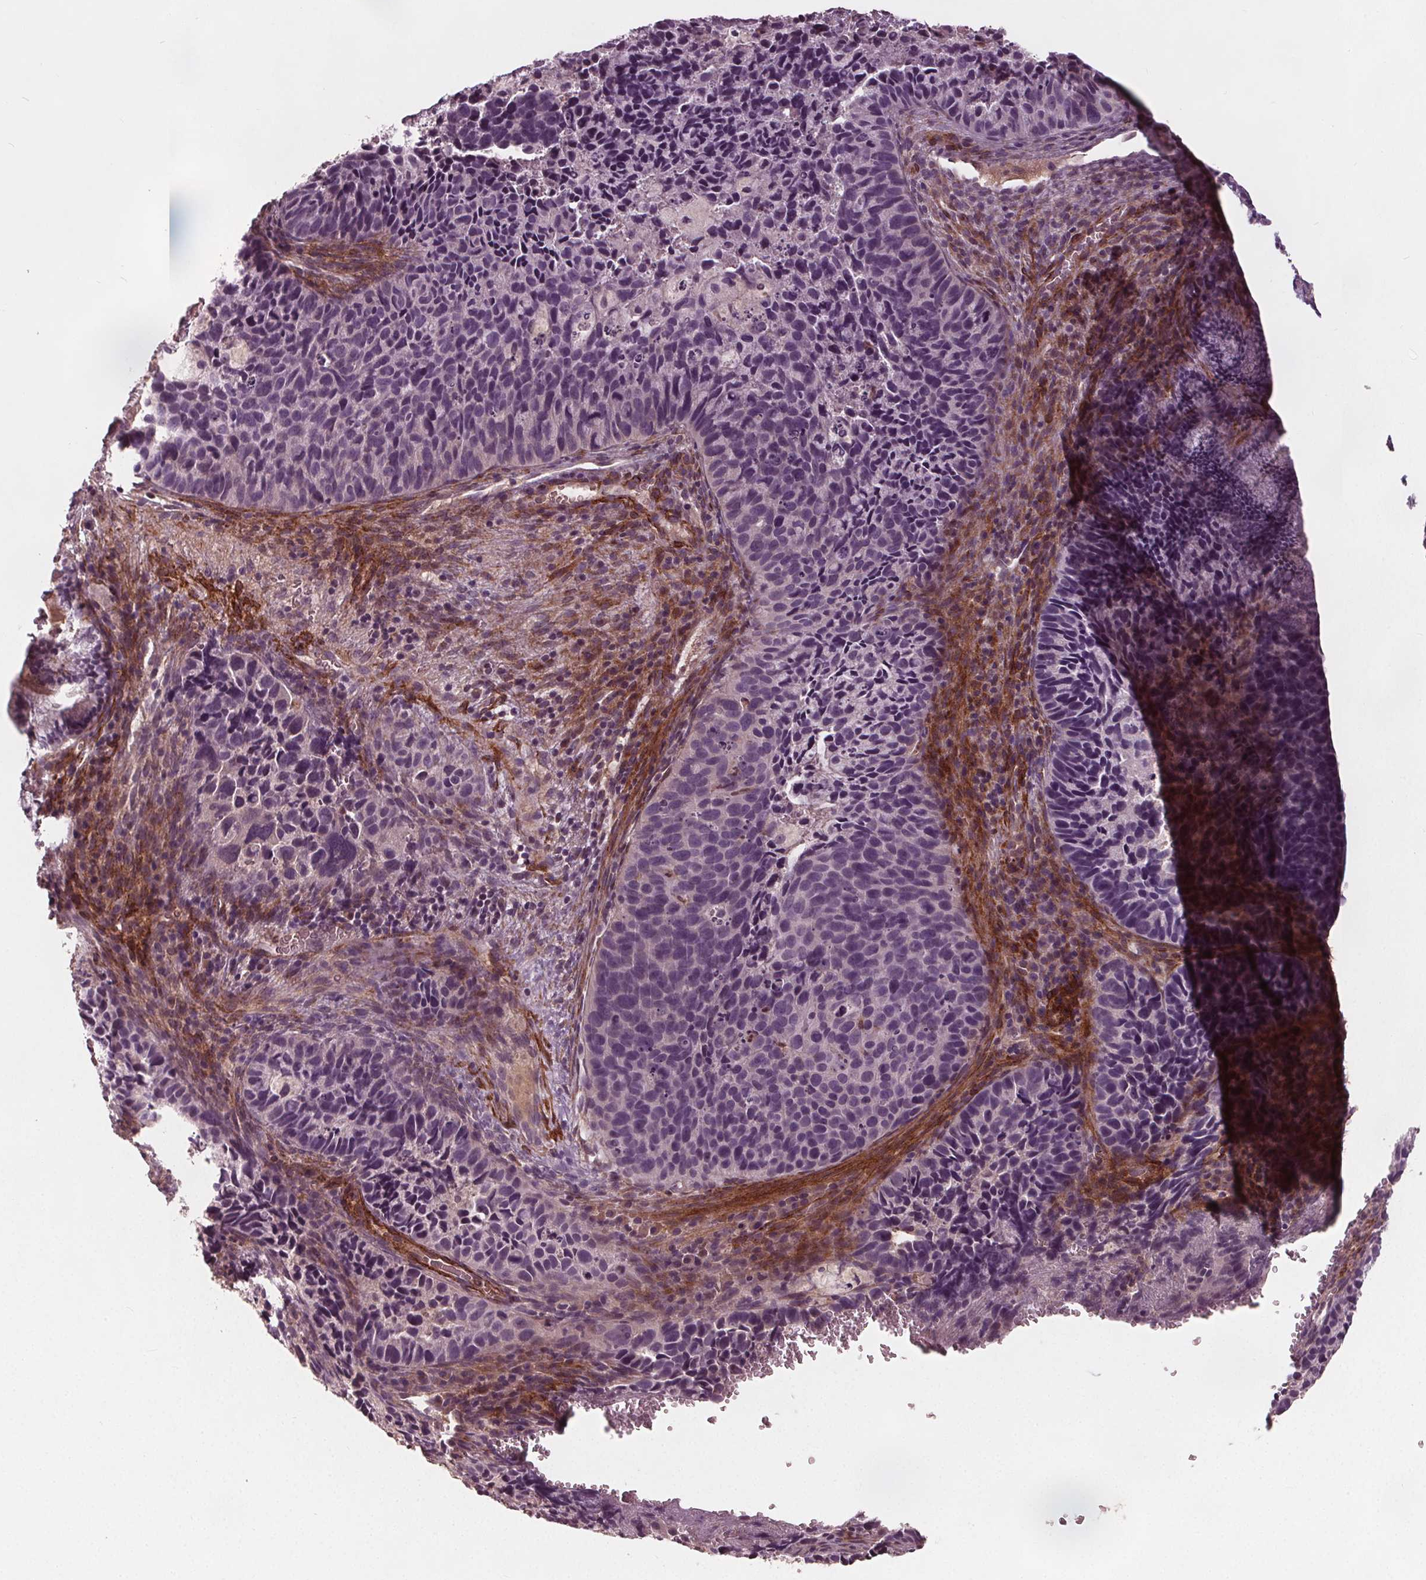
{"staining": {"intensity": "negative", "quantity": "none", "location": "none"}, "tissue": "cervical cancer", "cell_type": "Tumor cells", "image_type": "cancer", "snomed": [{"axis": "morphology", "description": "Squamous cell carcinoma, NOS"}, {"axis": "topography", "description": "Cervix"}], "caption": "Cervical cancer was stained to show a protein in brown. There is no significant staining in tumor cells.", "gene": "PDGFD", "patient": {"sex": "female", "age": 38}}